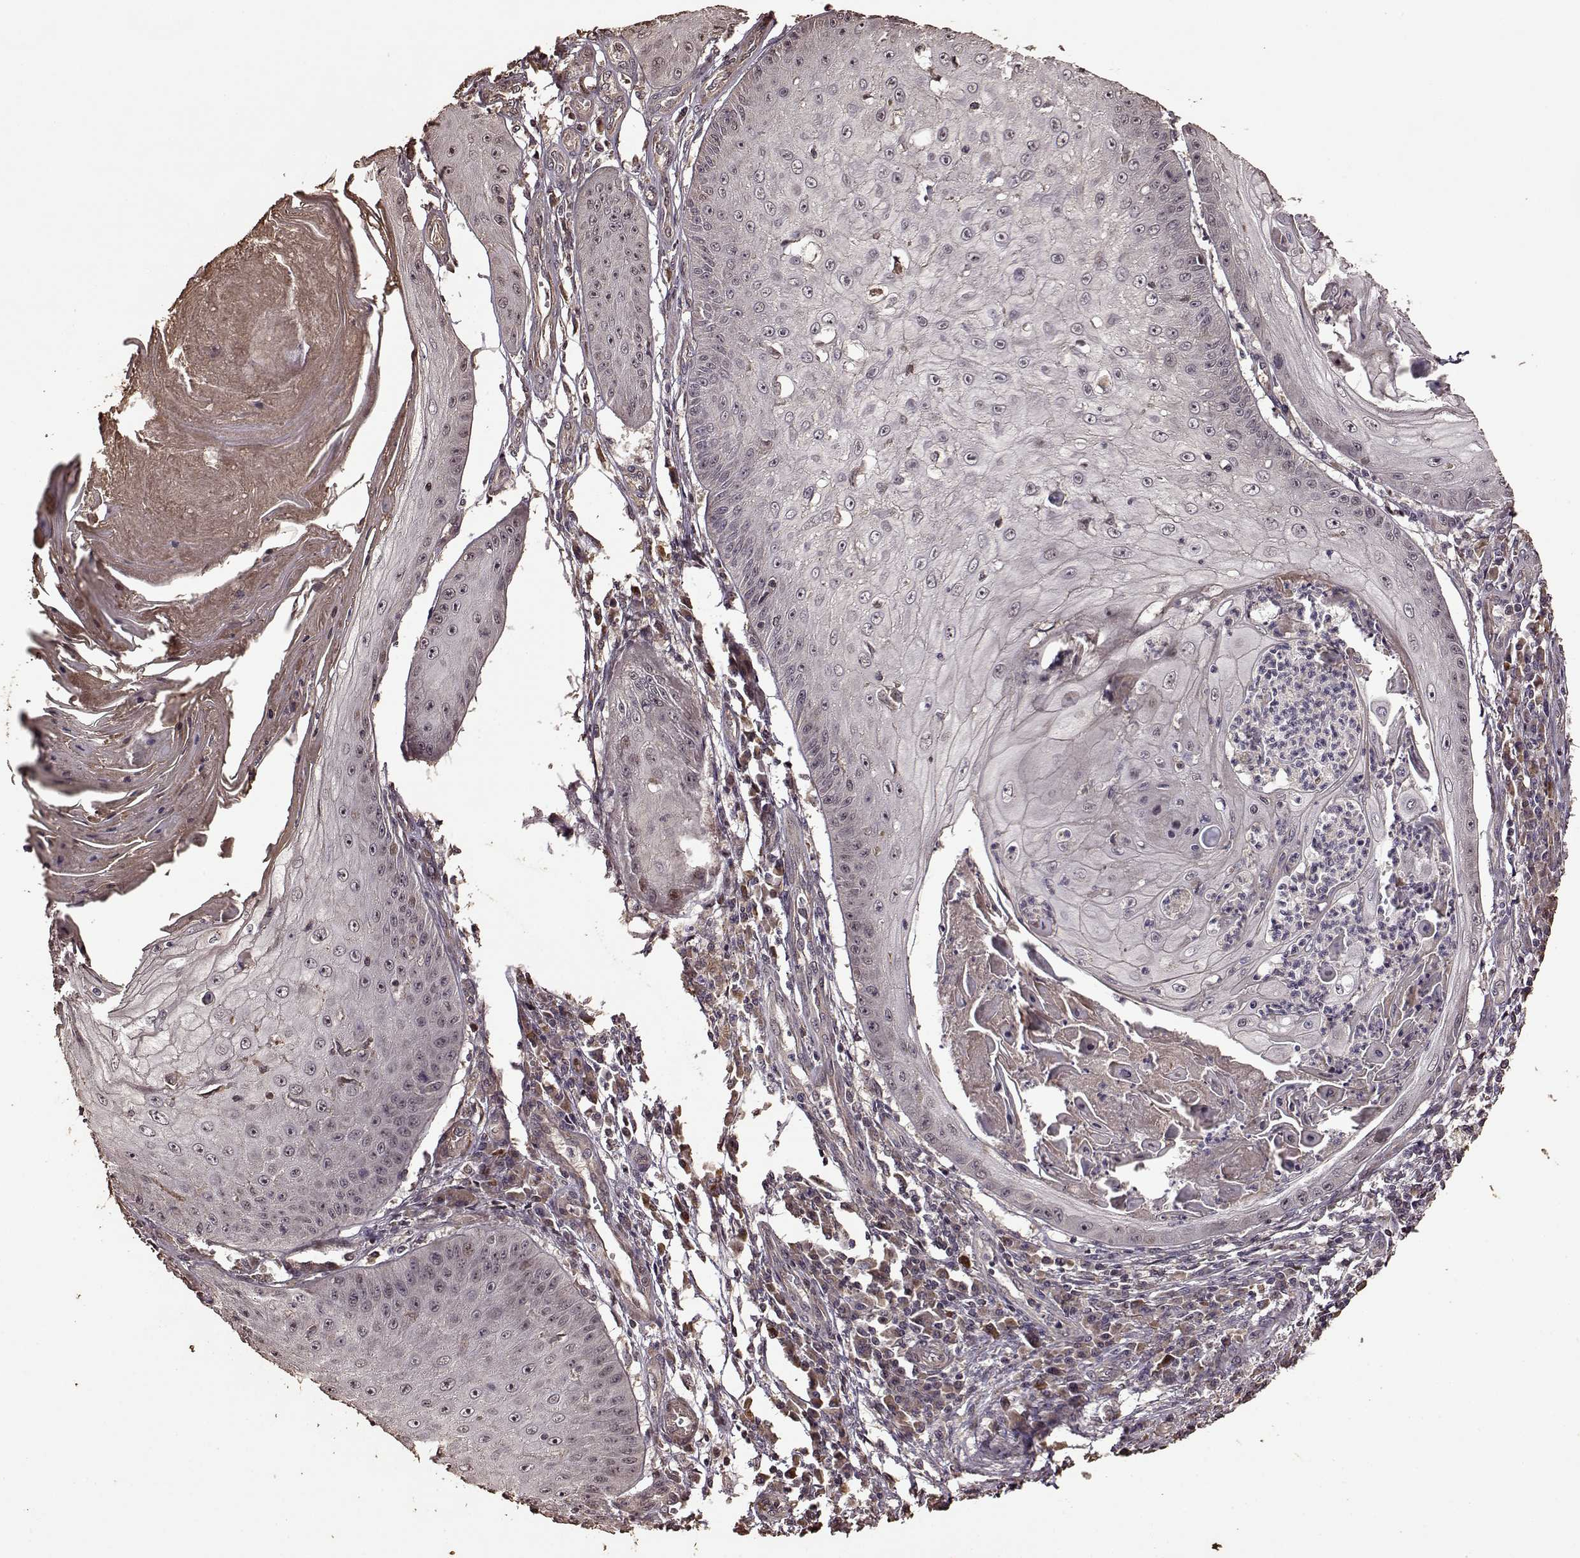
{"staining": {"intensity": "negative", "quantity": "none", "location": "none"}, "tissue": "skin cancer", "cell_type": "Tumor cells", "image_type": "cancer", "snomed": [{"axis": "morphology", "description": "Squamous cell carcinoma, NOS"}, {"axis": "topography", "description": "Skin"}], "caption": "Immunohistochemical staining of skin cancer (squamous cell carcinoma) shows no significant staining in tumor cells.", "gene": "FBXW11", "patient": {"sex": "male", "age": 70}}